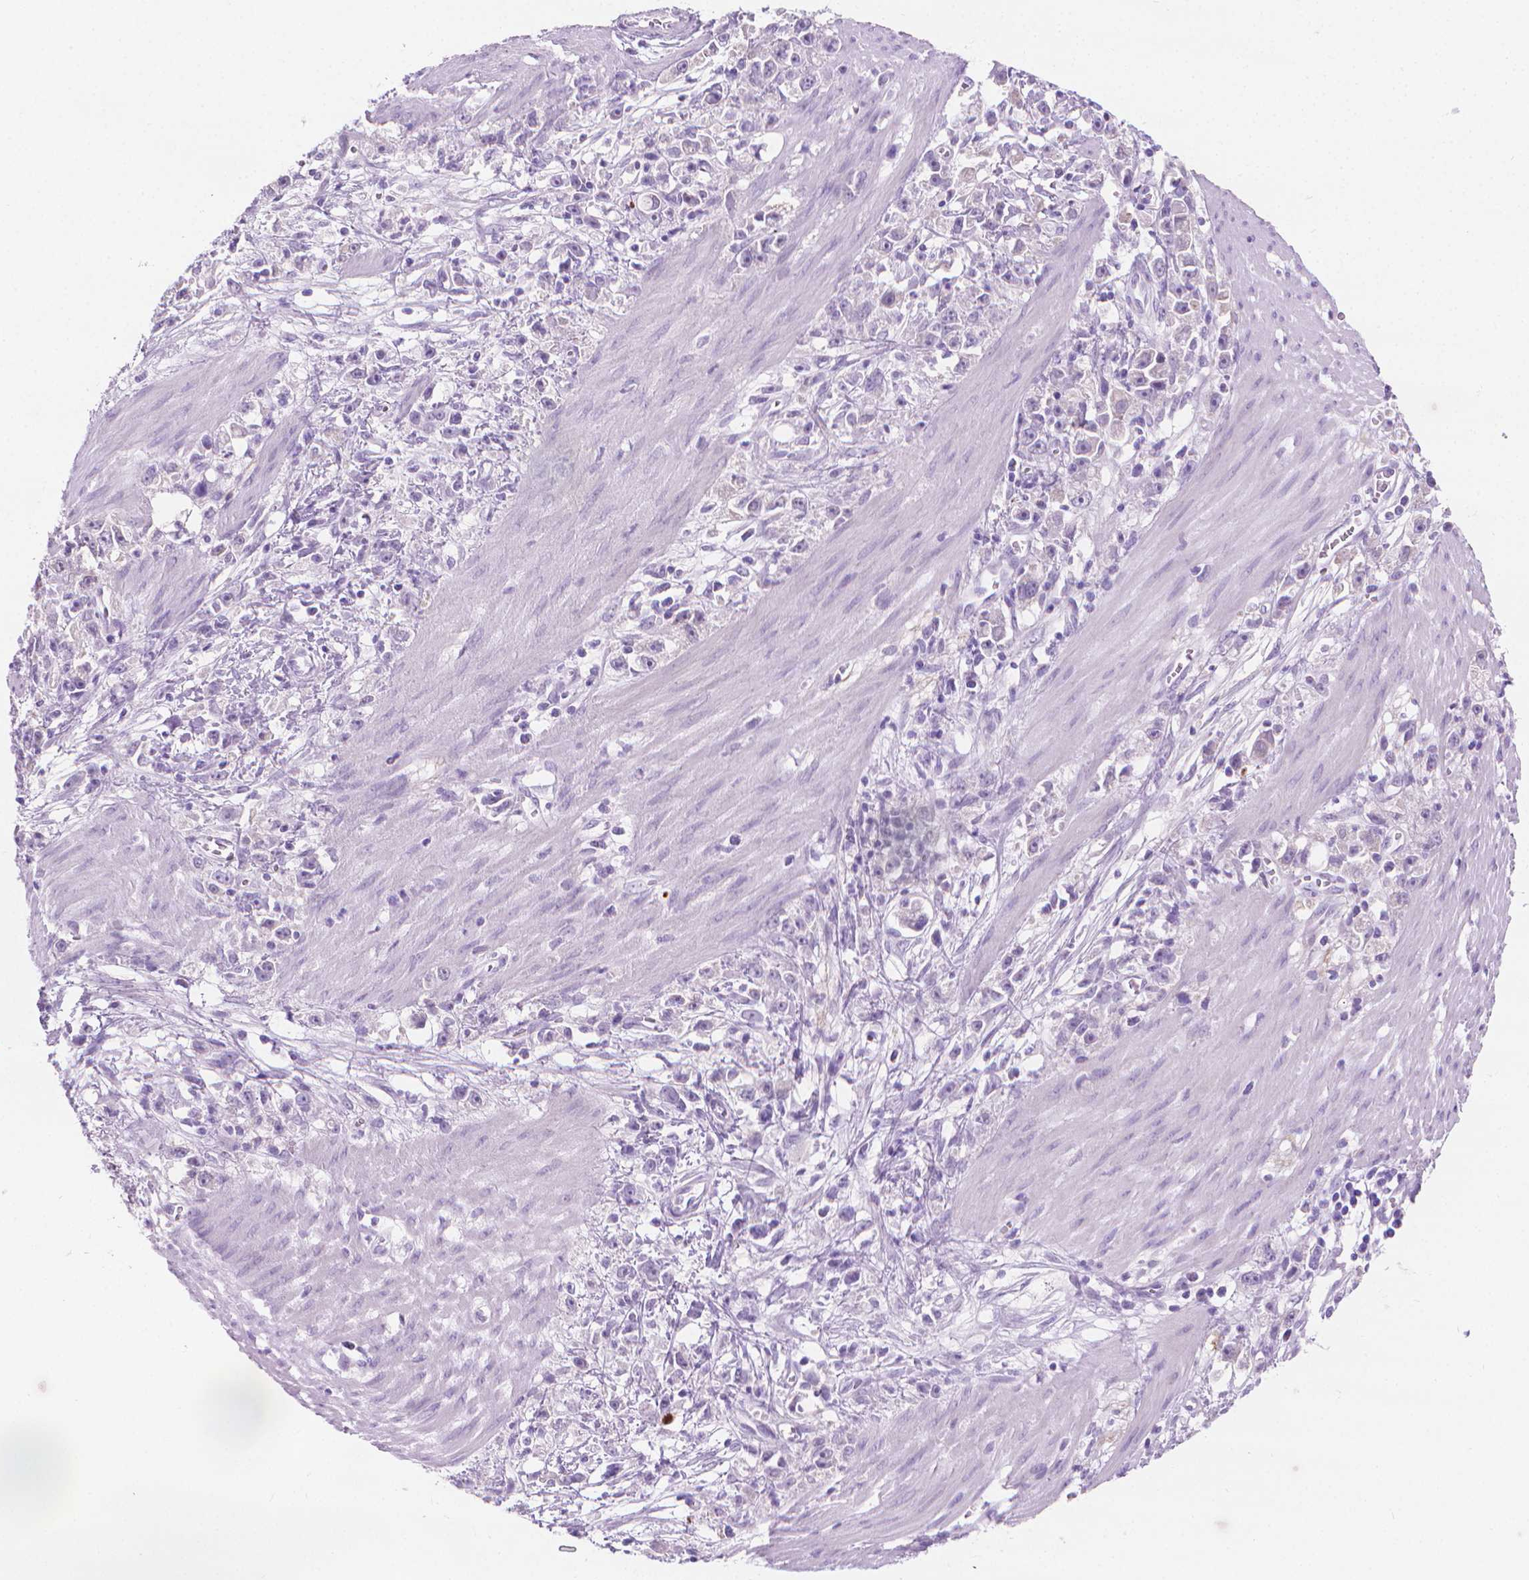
{"staining": {"intensity": "negative", "quantity": "none", "location": "none"}, "tissue": "stomach cancer", "cell_type": "Tumor cells", "image_type": "cancer", "snomed": [{"axis": "morphology", "description": "Adenocarcinoma, NOS"}, {"axis": "topography", "description": "Stomach"}], "caption": "A histopathology image of adenocarcinoma (stomach) stained for a protein displays no brown staining in tumor cells.", "gene": "CFAP52", "patient": {"sex": "female", "age": 59}}